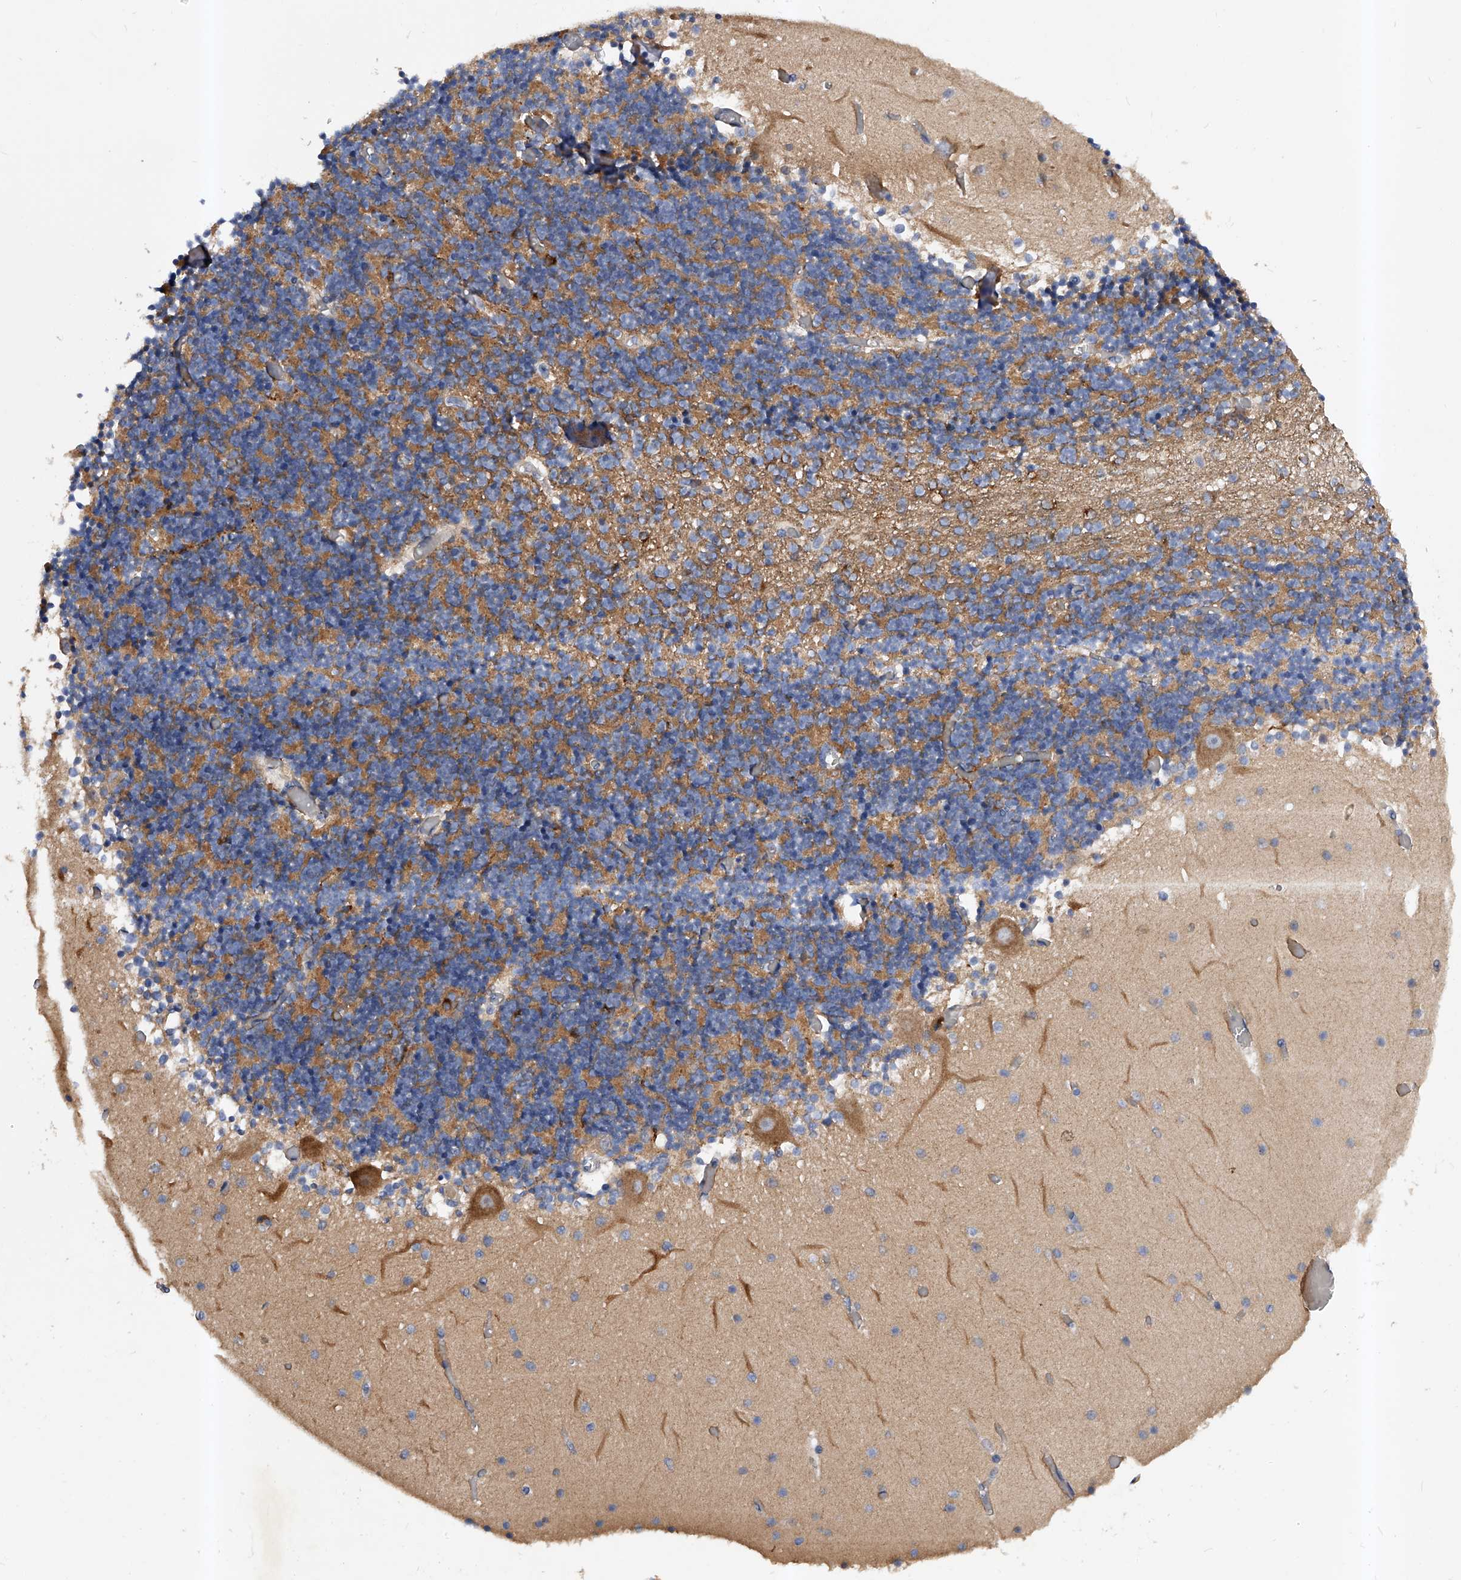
{"staining": {"intensity": "moderate", "quantity": "<25%", "location": "cytoplasmic/membranous"}, "tissue": "cerebellum", "cell_type": "Cells in granular layer", "image_type": "normal", "snomed": [{"axis": "morphology", "description": "Normal tissue, NOS"}, {"axis": "topography", "description": "Cerebellum"}], "caption": "Immunohistochemical staining of unremarkable cerebellum displays low levels of moderate cytoplasmic/membranous expression in approximately <25% of cells in granular layer.", "gene": "ARL4C", "patient": {"sex": "female", "age": 28}}